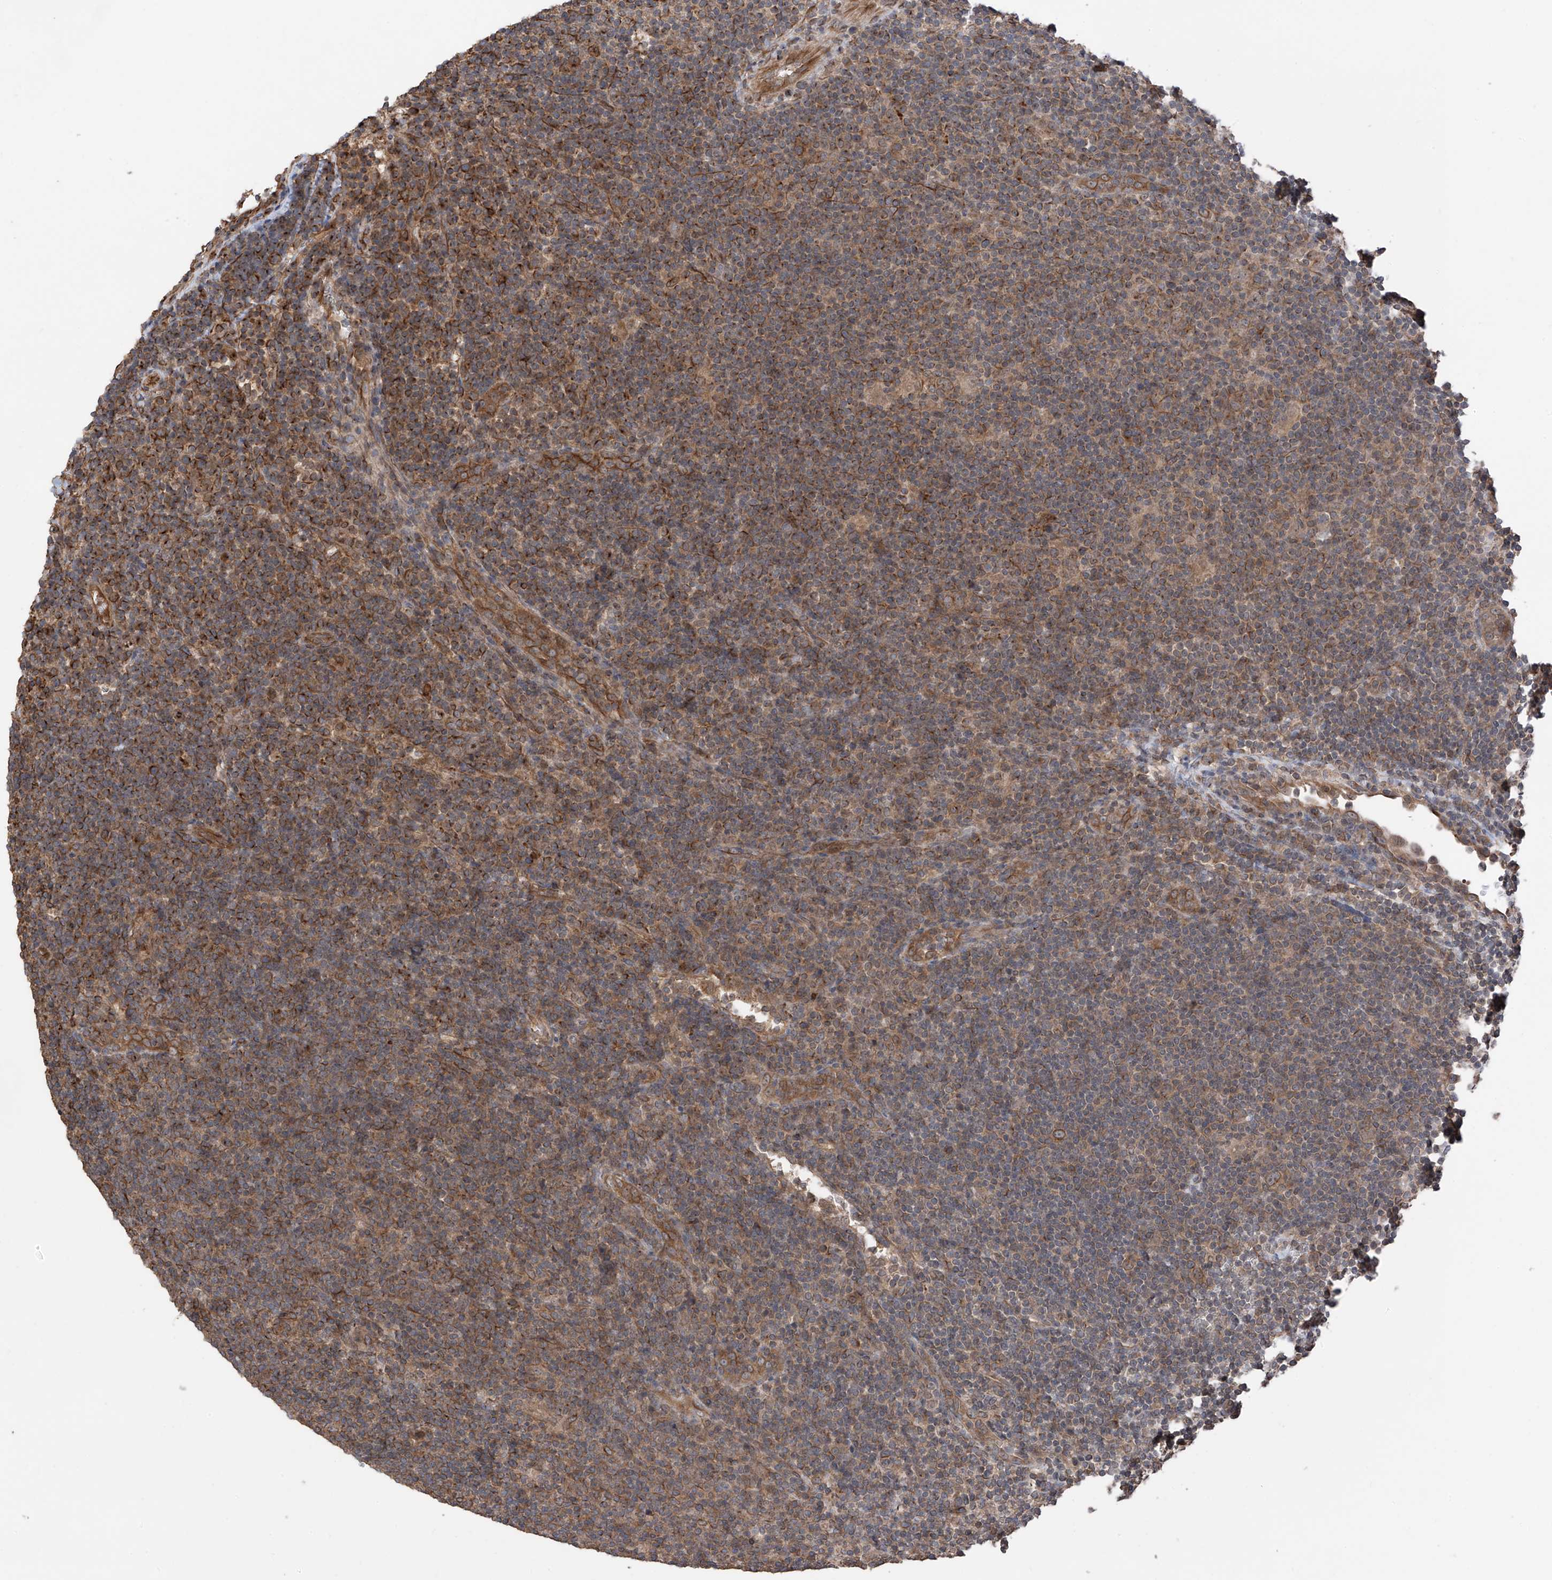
{"staining": {"intensity": "moderate", "quantity": ">75%", "location": "cytoplasmic/membranous"}, "tissue": "lymphoma", "cell_type": "Tumor cells", "image_type": "cancer", "snomed": [{"axis": "morphology", "description": "Hodgkin's disease, NOS"}, {"axis": "topography", "description": "Lymph node"}], "caption": "Tumor cells demonstrate medium levels of moderate cytoplasmic/membranous expression in about >75% of cells in Hodgkin's disease. Immunohistochemistry stains the protein in brown and the nuclei are stained blue.", "gene": "RPAIN", "patient": {"sex": "female", "age": 57}}